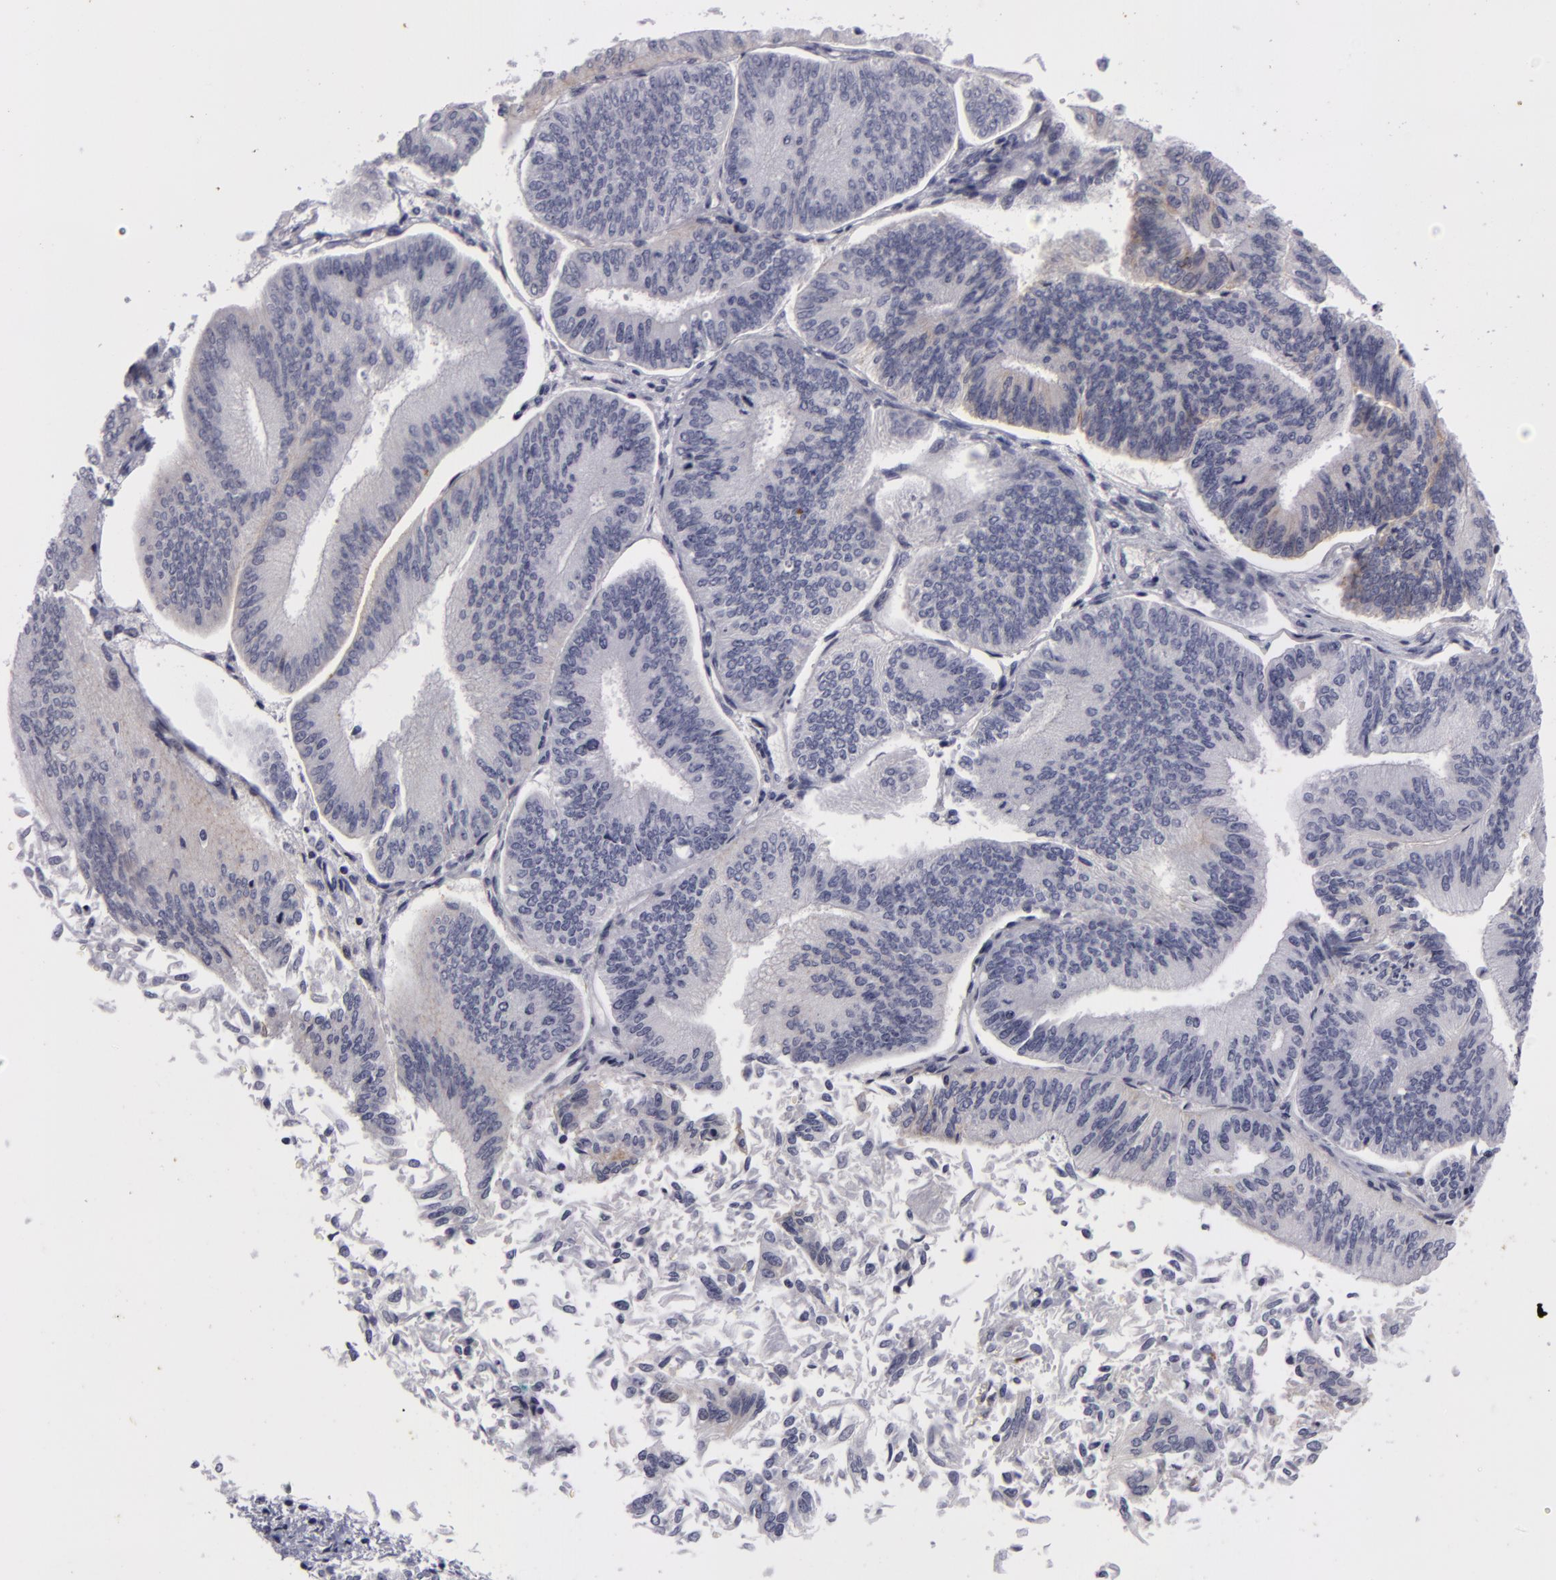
{"staining": {"intensity": "negative", "quantity": "none", "location": "none"}, "tissue": "endometrial cancer", "cell_type": "Tumor cells", "image_type": "cancer", "snomed": [{"axis": "morphology", "description": "Adenocarcinoma, NOS"}, {"axis": "topography", "description": "Endometrium"}], "caption": "IHC image of neoplastic tissue: human endometrial adenocarcinoma stained with DAB displays no significant protein expression in tumor cells.", "gene": "NLGN4X", "patient": {"sex": "female", "age": 55}}